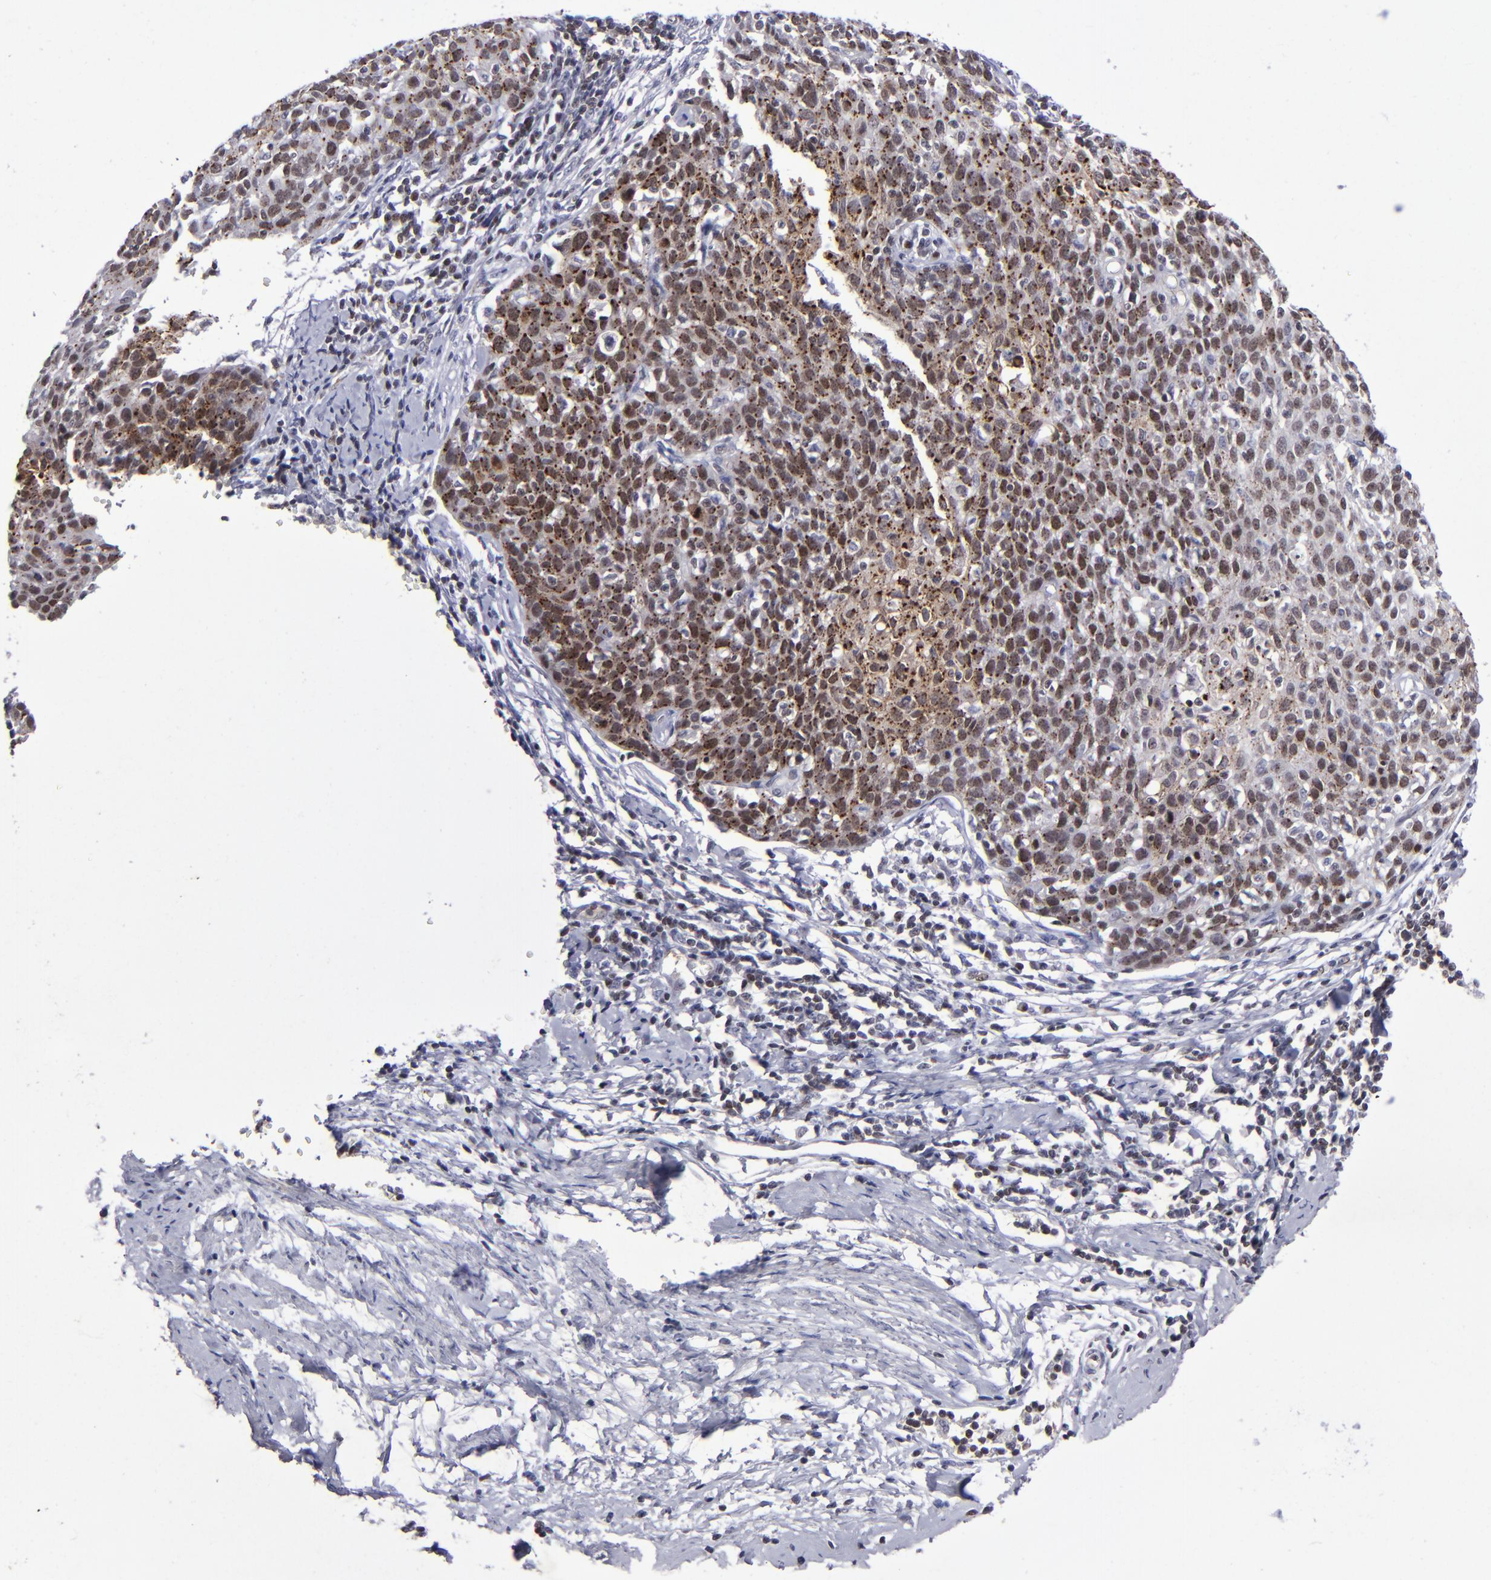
{"staining": {"intensity": "strong", "quantity": ">75%", "location": "cytoplasmic/membranous,nuclear"}, "tissue": "cervical cancer", "cell_type": "Tumor cells", "image_type": "cancer", "snomed": [{"axis": "morphology", "description": "Squamous cell carcinoma, NOS"}, {"axis": "topography", "description": "Cervix"}], "caption": "Cervical cancer stained with DAB immunohistochemistry shows high levels of strong cytoplasmic/membranous and nuclear positivity in about >75% of tumor cells.", "gene": "MGMT", "patient": {"sex": "female", "age": 38}}